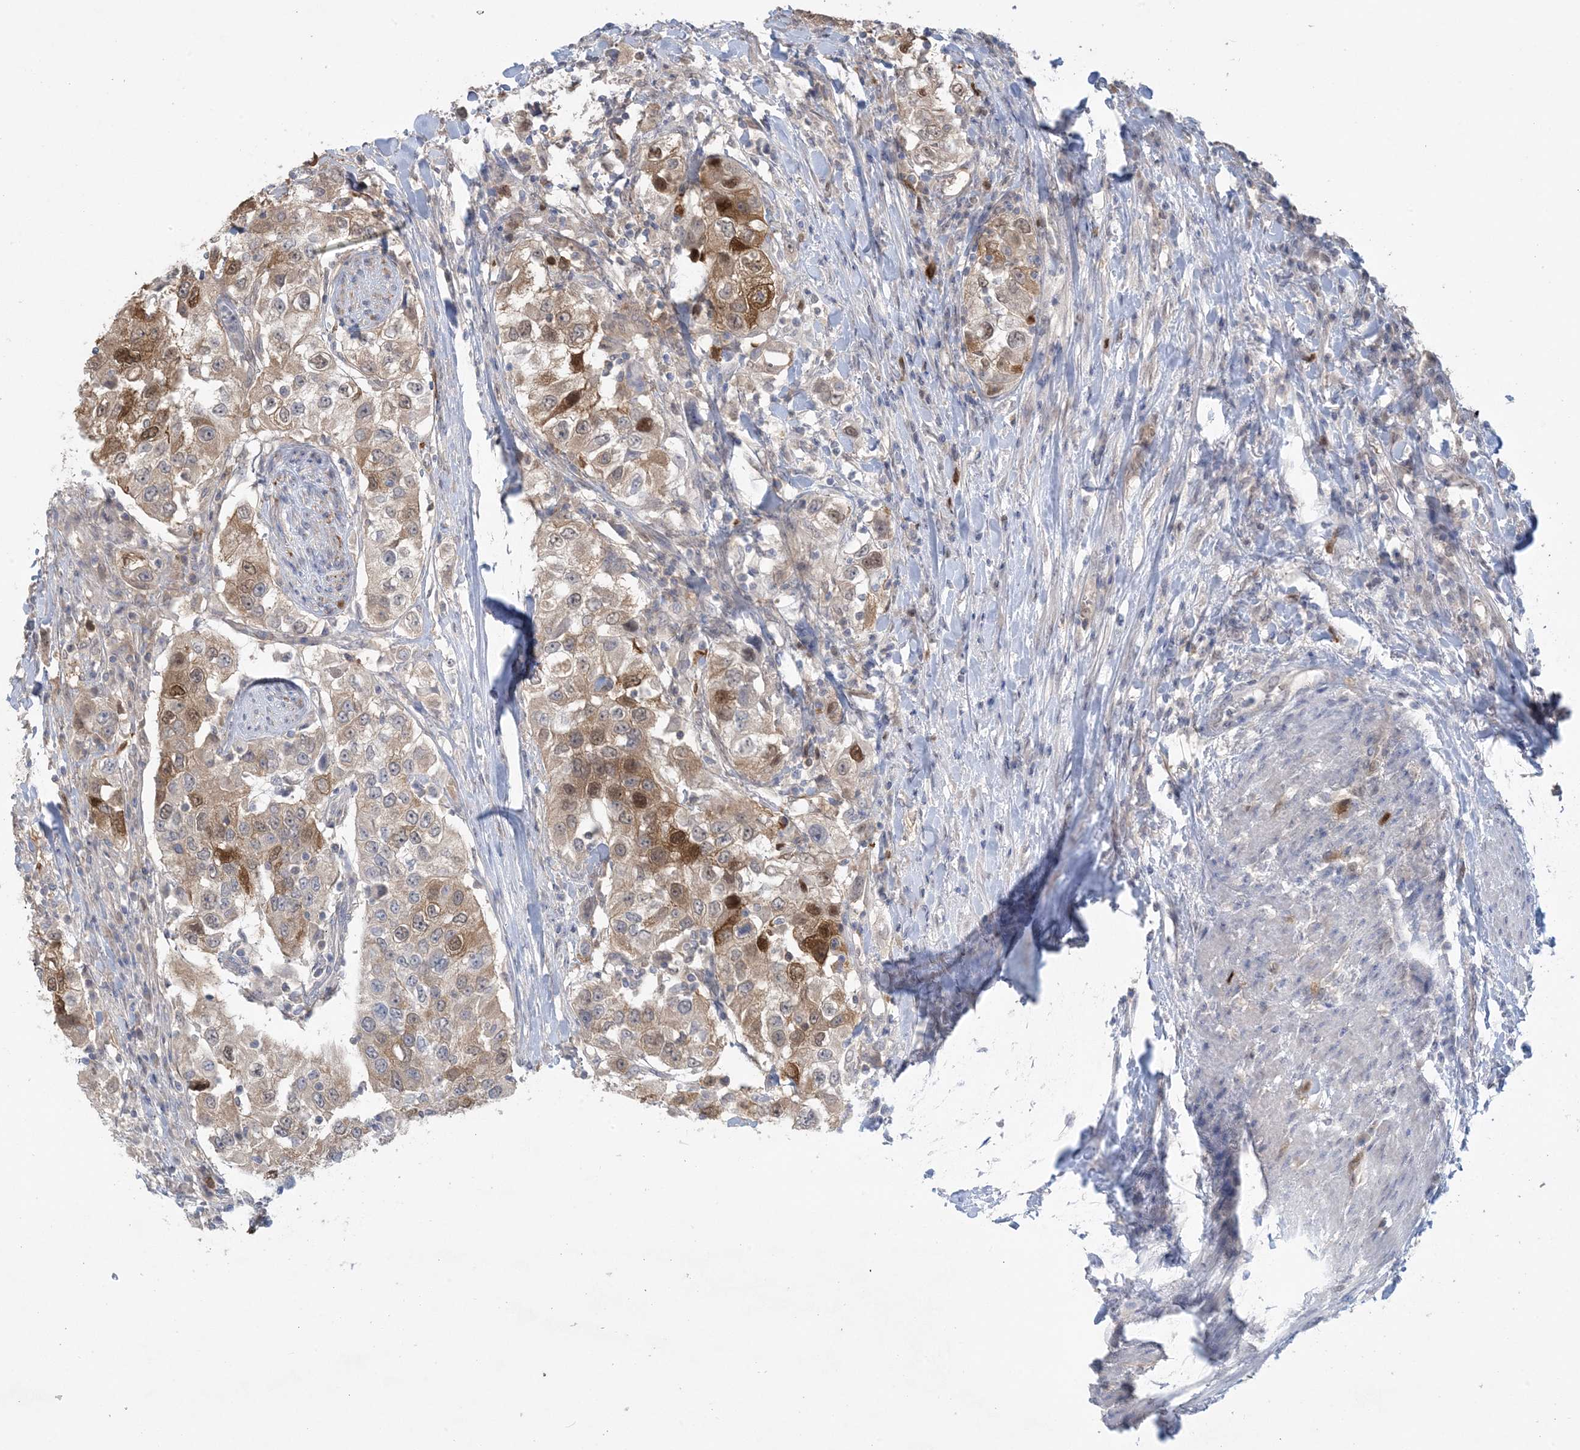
{"staining": {"intensity": "moderate", "quantity": "25%-75%", "location": "cytoplasmic/membranous,nuclear"}, "tissue": "urothelial cancer", "cell_type": "Tumor cells", "image_type": "cancer", "snomed": [{"axis": "morphology", "description": "Urothelial carcinoma, High grade"}, {"axis": "topography", "description": "Urinary bladder"}], "caption": "Urothelial carcinoma (high-grade) stained with a brown dye displays moderate cytoplasmic/membranous and nuclear positive expression in about 25%-75% of tumor cells.", "gene": "HMGCS1", "patient": {"sex": "female", "age": 80}}